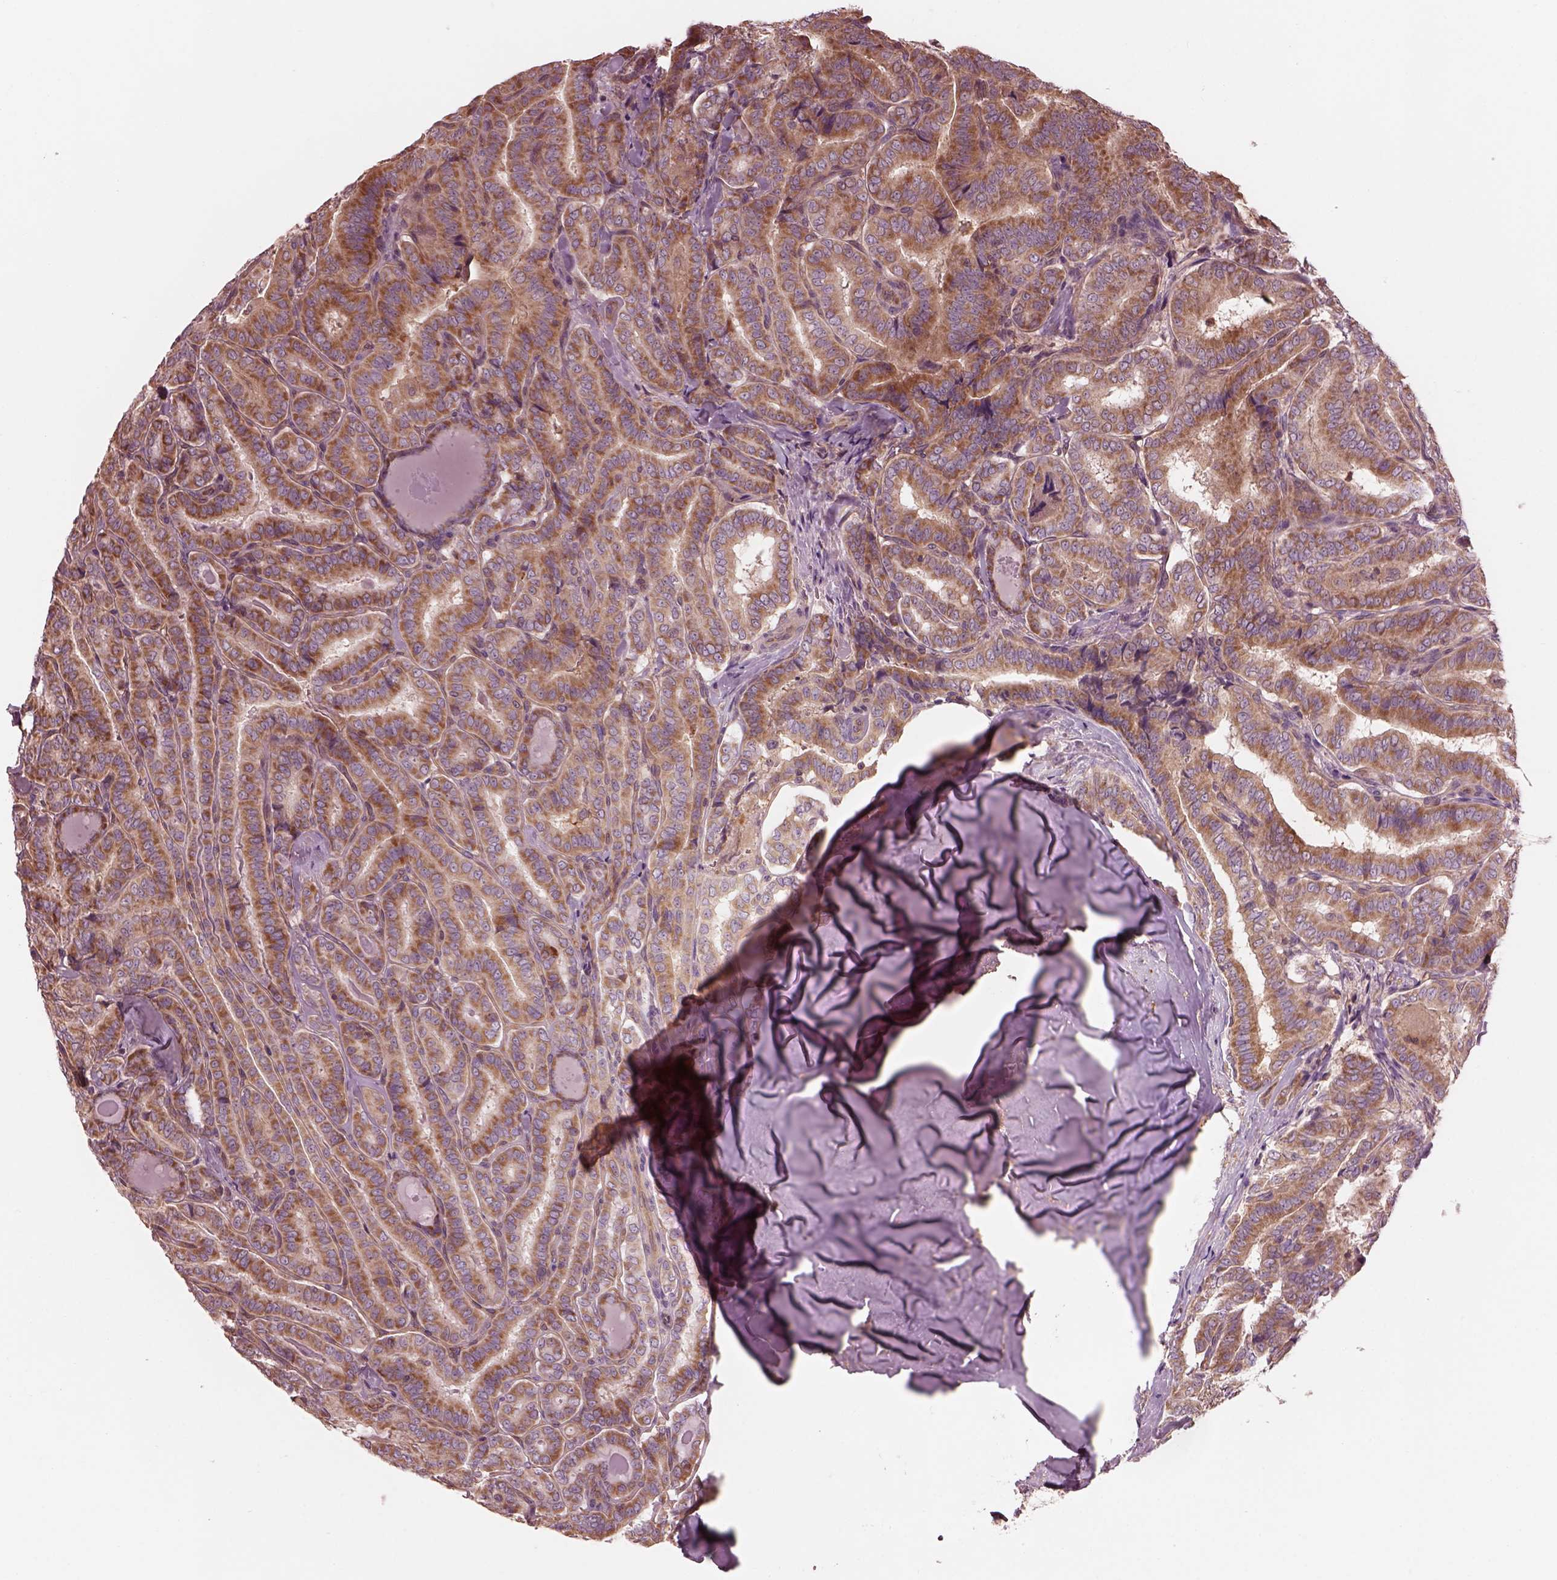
{"staining": {"intensity": "strong", "quantity": ">75%", "location": "cytoplasmic/membranous"}, "tissue": "thyroid cancer", "cell_type": "Tumor cells", "image_type": "cancer", "snomed": [{"axis": "morphology", "description": "Papillary adenocarcinoma, NOS"}, {"axis": "morphology", "description": "Papillary adenoma metastatic"}, {"axis": "topography", "description": "Thyroid gland"}], "caption": "This is a photomicrograph of immunohistochemistry (IHC) staining of thyroid papillary adenoma metastatic, which shows strong staining in the cytoplasmic/membranous of tumor cells.", "gene": "STK33", "patient": {"sex": "female", "age": 50}}